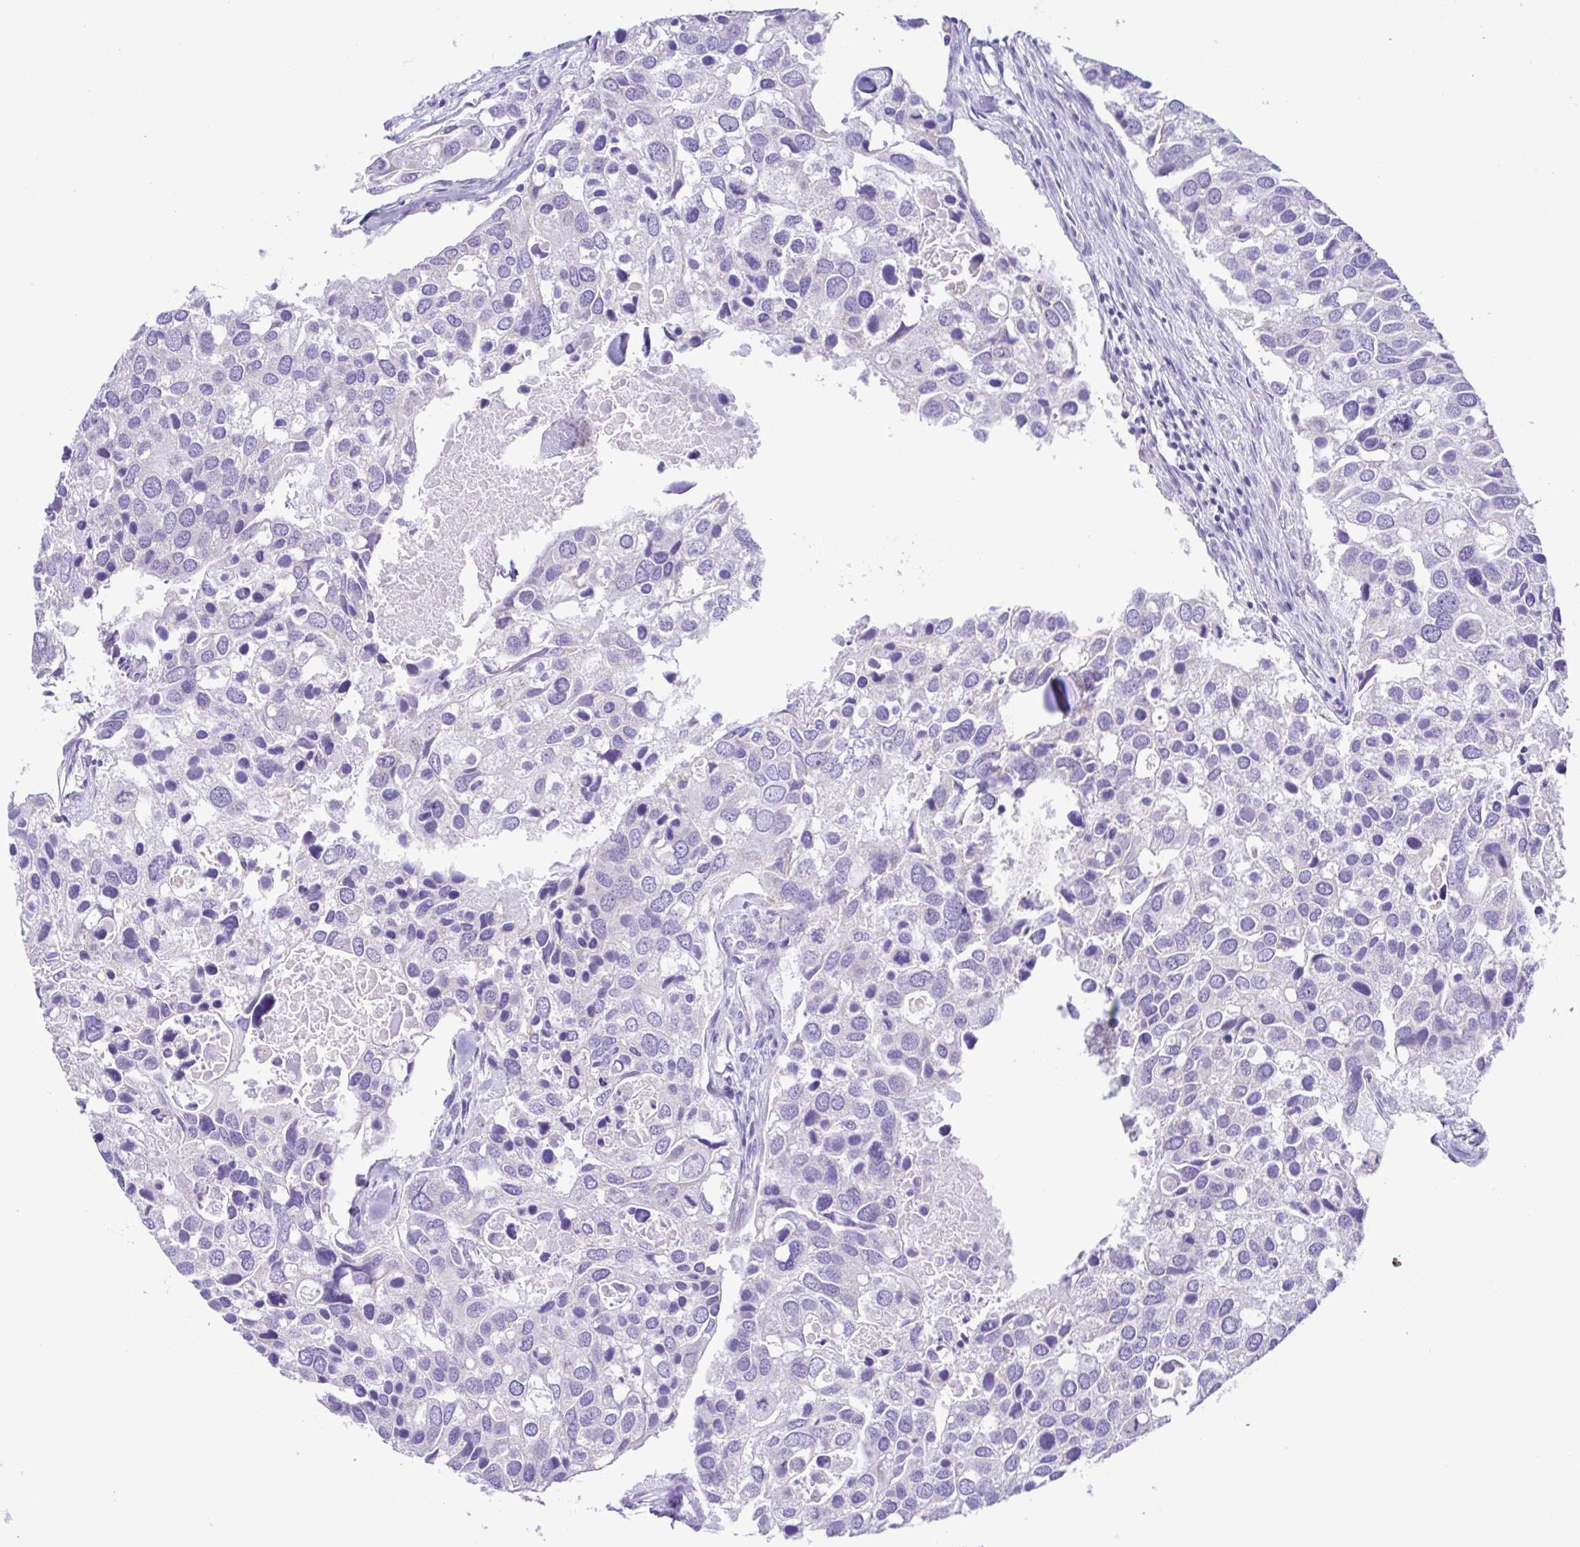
{"staining": {"intensity": "negative", "quantity": "none", "location": "none"}, "tissue": "breast cancer", "cell_type": "Tumor cells", "image_type": "cancer", "snomed": [{"axis": "morphology", "description": "Duct carcinoma"}, {"axis": "topography", "description": "Breast"}], "caption": "This is a micrograph of immunohistochemistry staining of intraductal carcinoma (breast), which shows no staining in tumor cells.", "gene": "CD72", "patient": {"sex": "female", "age": 83}}